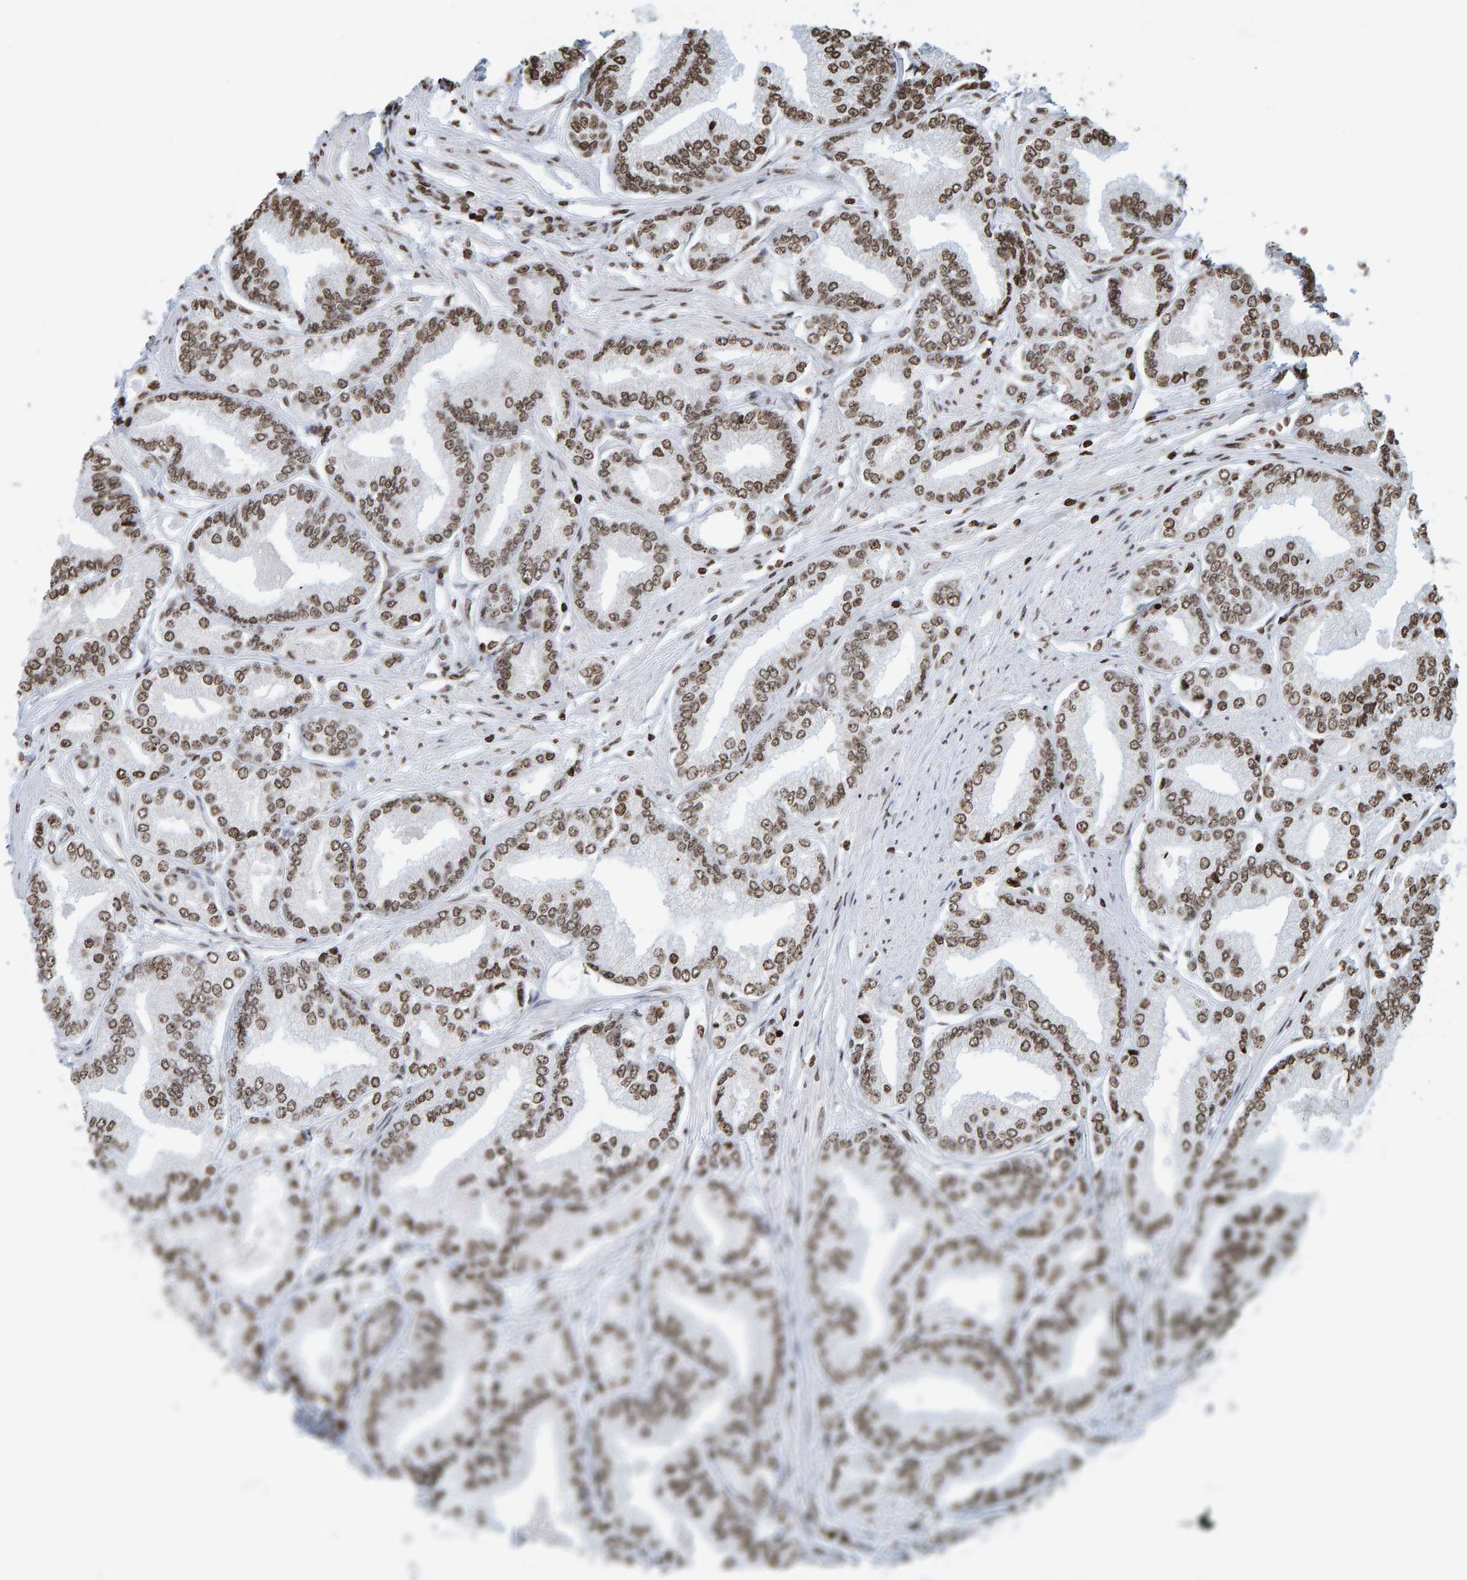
{"staining": {"intensity": "moderate", "quantity": ">75%", "location": "nuclear"}, "tissue": "prostate cancer", "cell_type": "Tumor cells", "image_type": "cancer", "snomed": [{"axis": "morphology", "description": "Adenocarcinoma, Low grade"}, {"axis": "topography", "description": "Prostate"}], "caption": "Tumor cells show medium levels of moderate nuclear expression in about >75% of cells in prostate adenocarcinoma (low-grade).", "gene": "BRF2", "patient": {"sex": "male", "age": 52}}